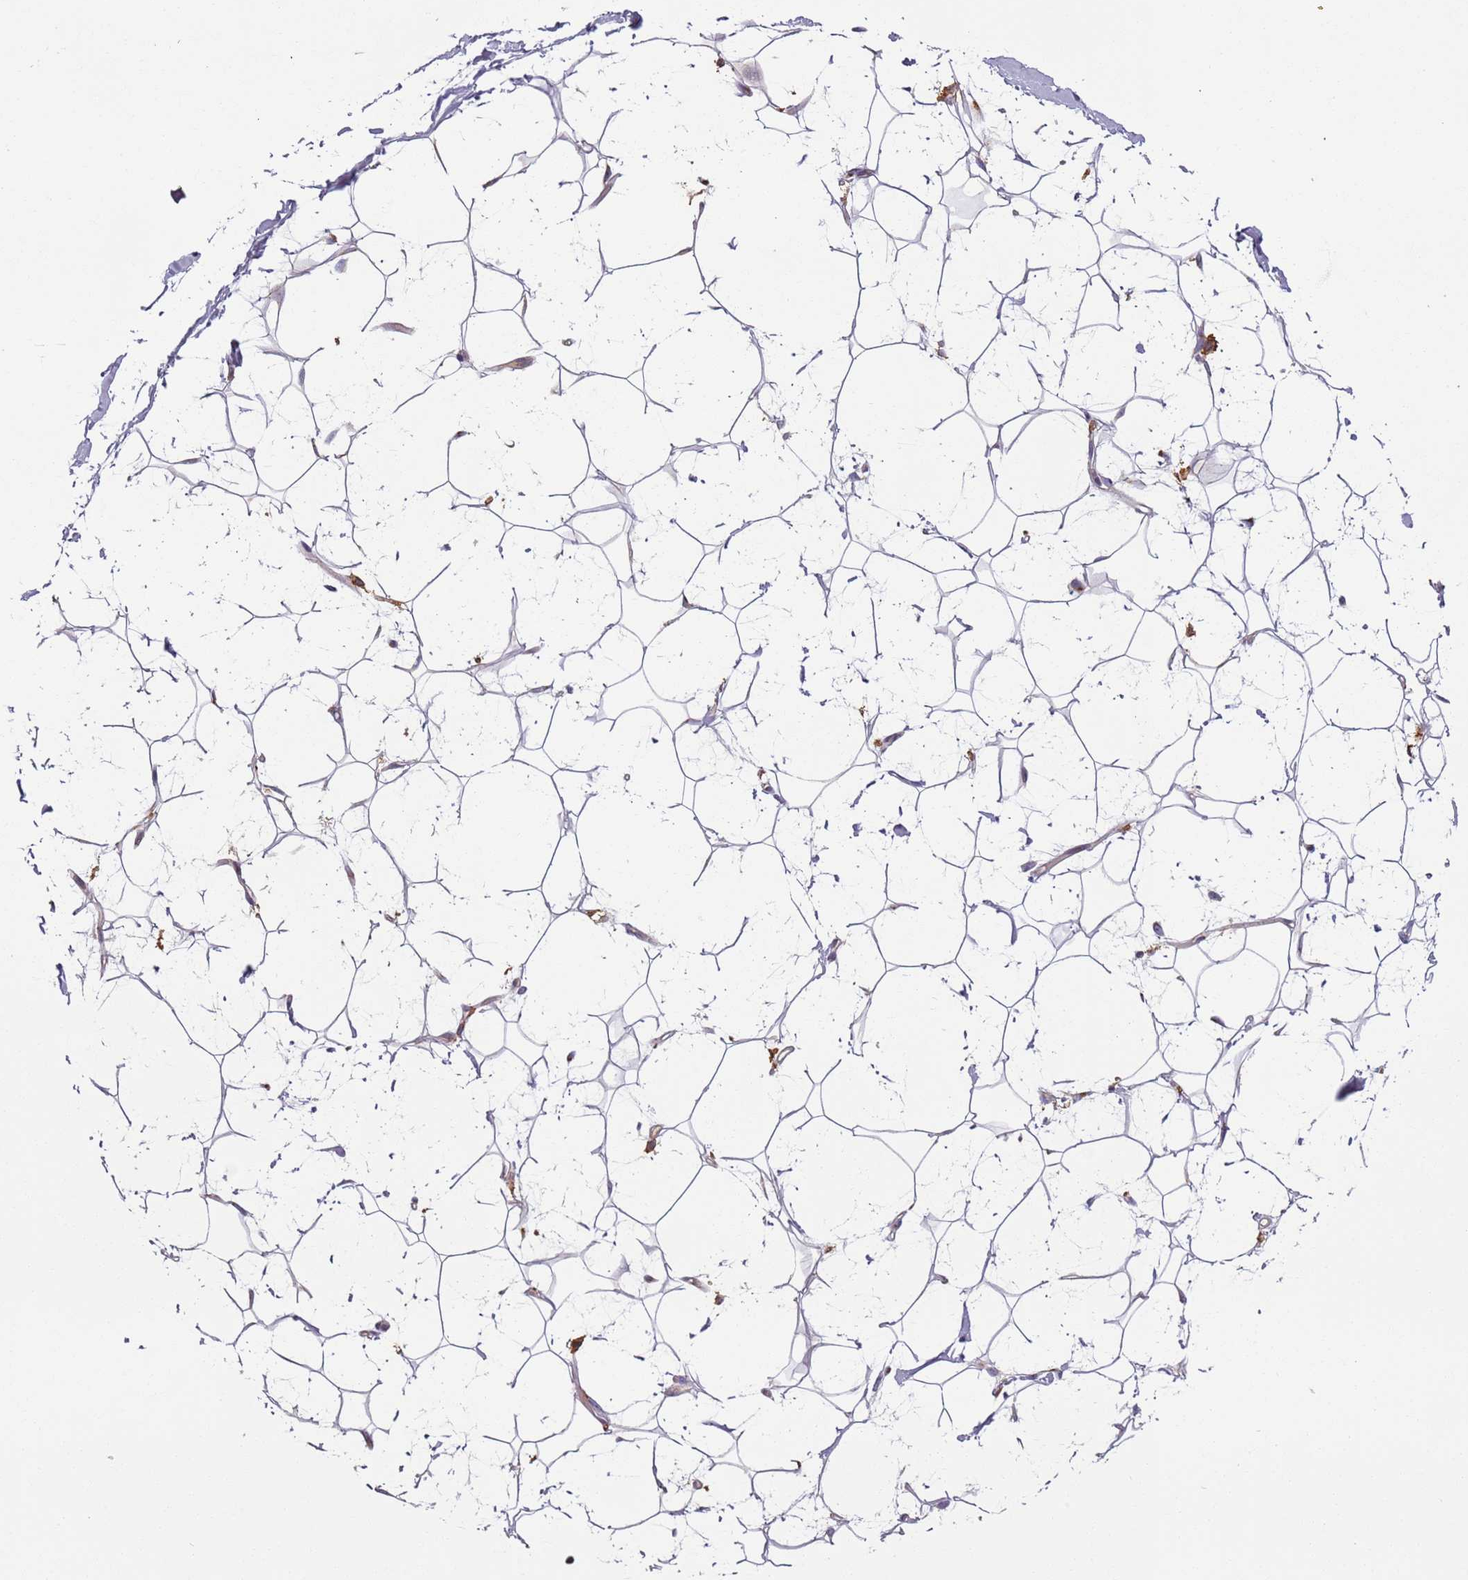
{"staining": {"intensity": "negative", "quantity": "none", "location": "none"}, "tissue": "adipose tissue", "cell_type": "Adipocytes", "image_type": "normal", "snomed": [{"axis": "morphology", "description": "Normal tissue, NOS"}, {"axis": "topography", "description": "Breast"}], "caption": "An immunohistochemistry (IHC) photomicrograph of unremarkable adipose tissue is shown. There is no staining in adipocytes of adipose tissue. (DAB (3,3'-diaminobenzidine) immunohistochemistry with hematoxylin counter stain).", "gene": "AKTIP", "patient": {"sex": "female", "age": 26}}